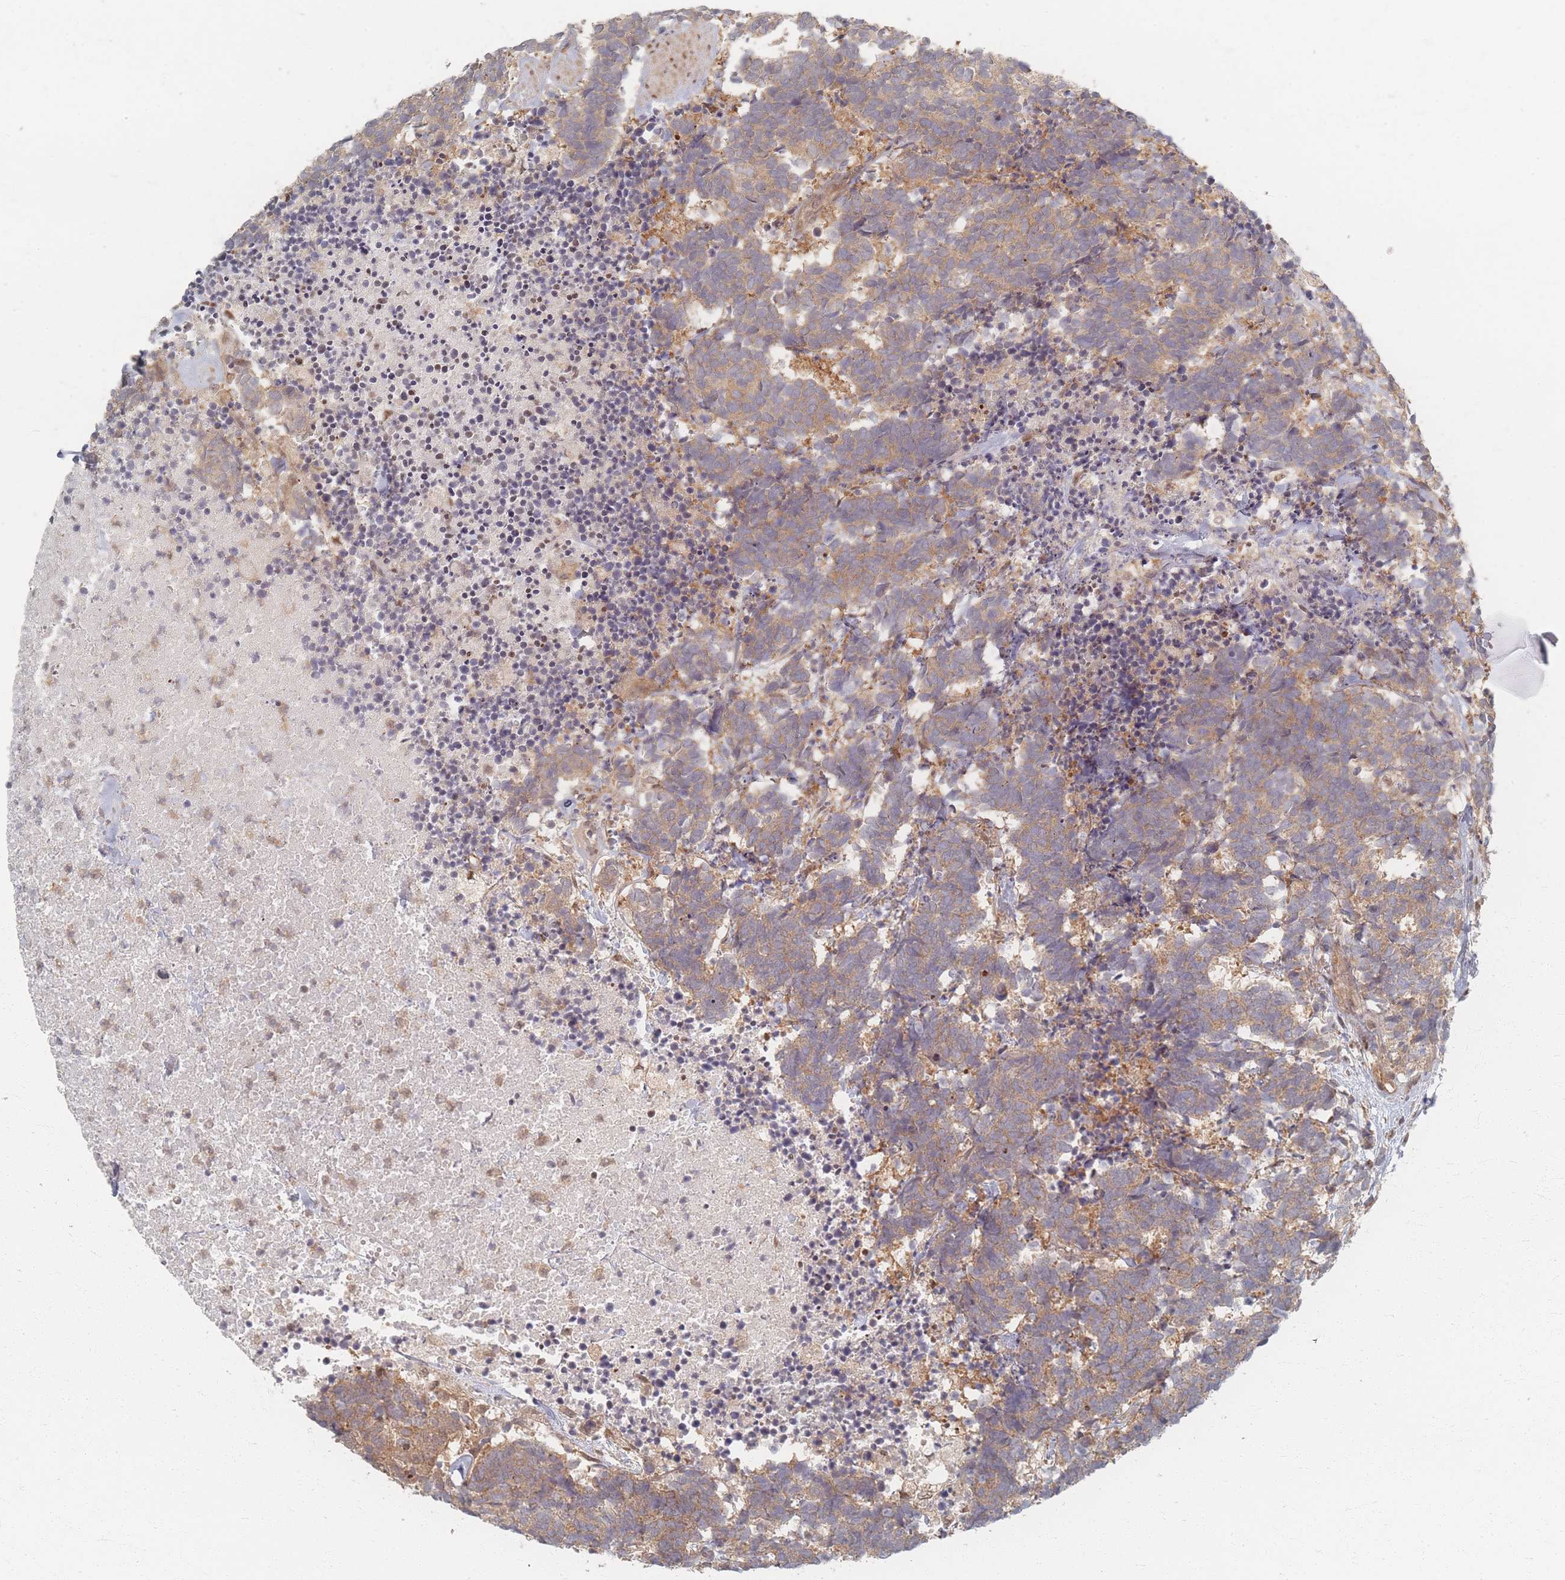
{"staining": {"intensity": "weak", "quantity": ">75%", "location": "cytoplasmic/membranous"}, "tissue": "carcinoid", "cell_type": "Tumor cells", "image_type": "cancer", "snomed": [{"axis": "morphology", "description": "Carcinoma, NOS"}, {"axis": "morphology", "description": "Carcinoid, malignant, NOS"}, {"axis": "topography", "description": "Prostate"}], "caption": "IHC staining of carcinoid, which reveals low levels of weak cytoplasmic/membranous staining in about >75% of tumor cells indicating weak cytoplasmic/membranous protein positivity. The staining was performed using DAB (brown) for protein detection and nuclei were counterstained in hematoxylin (blue).", "gene": "PSMD9", "patient": {"sex": "male", "age": 57}}